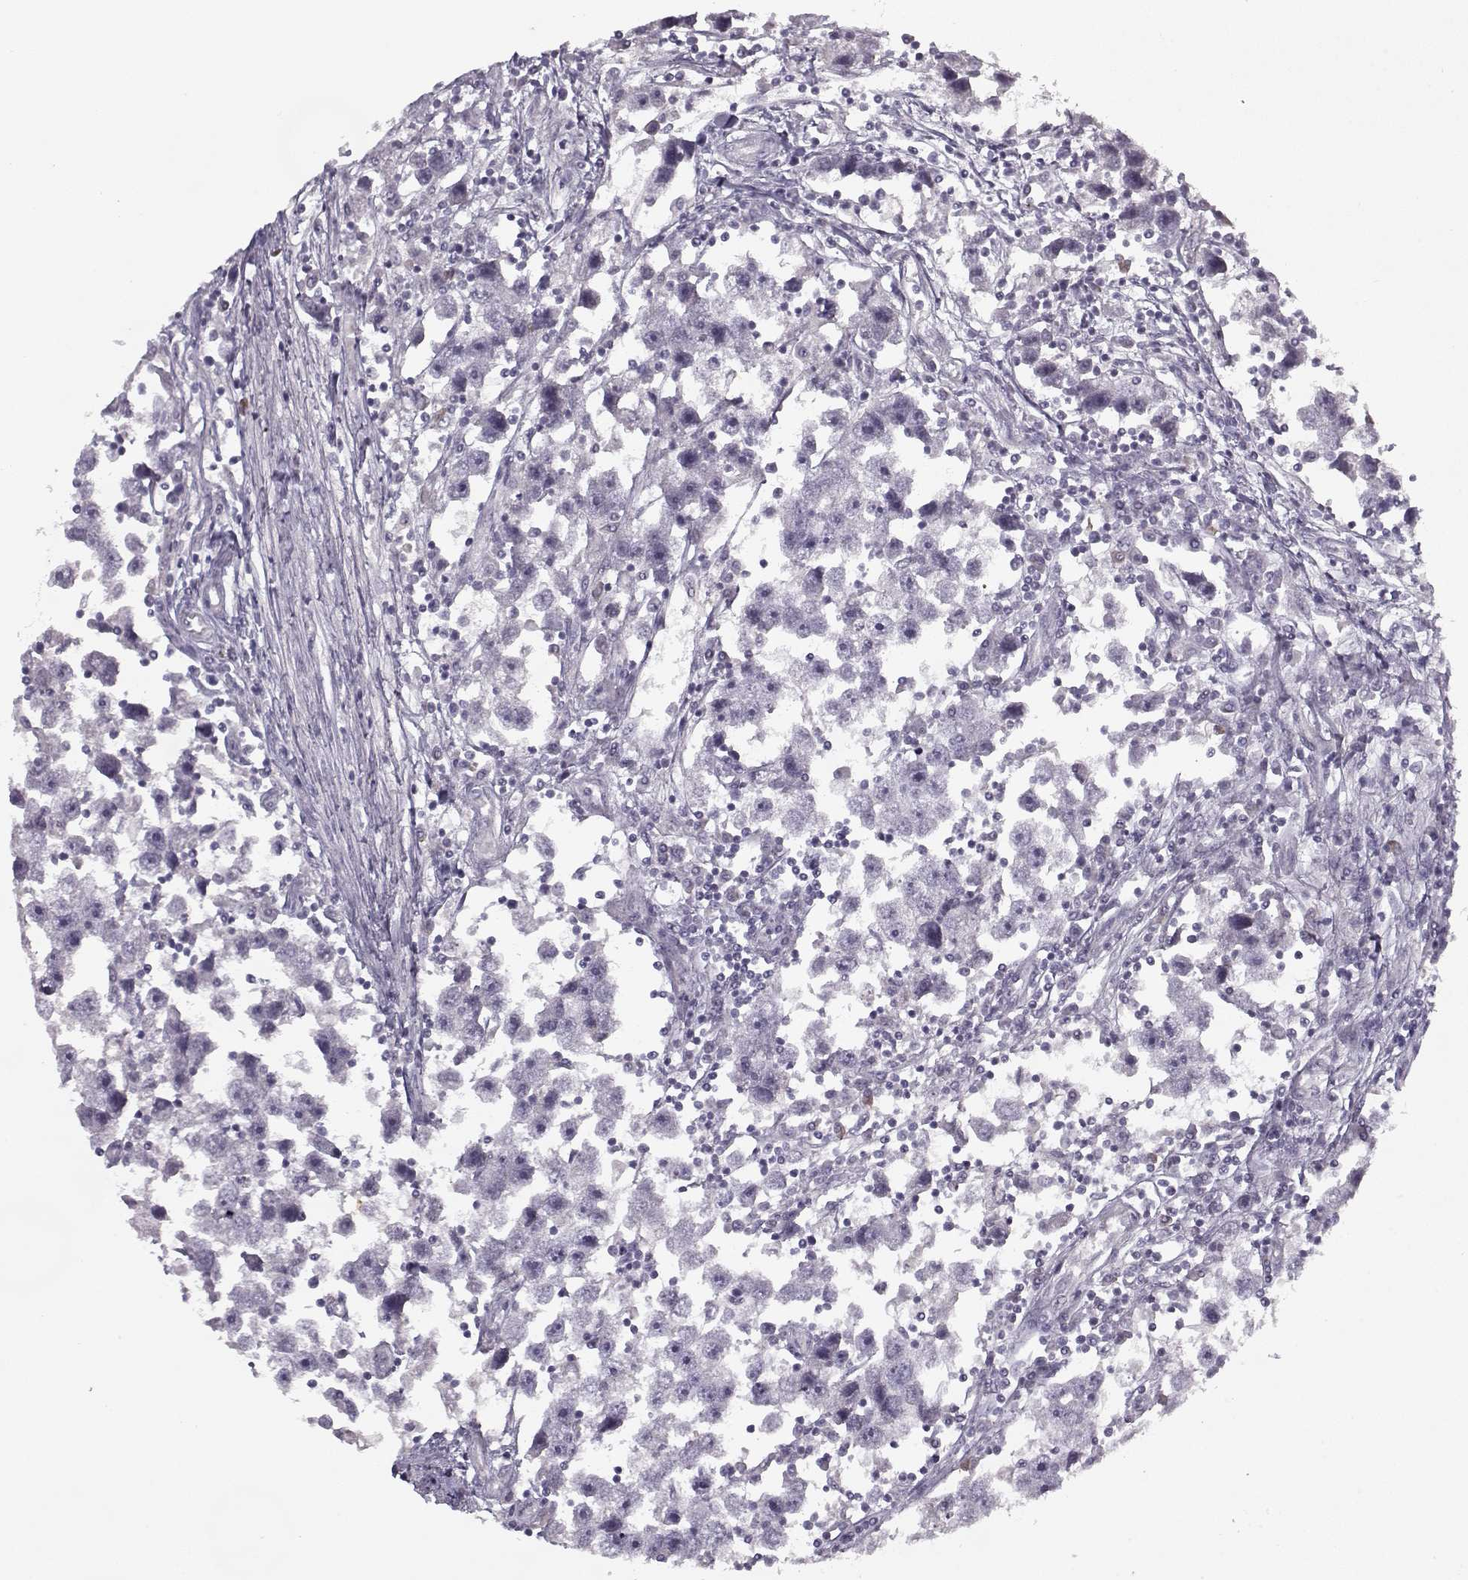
{"staining": {"intensity": "negative", "quantity": "none", "location": "none"}, "tissue": "testis cancer", "cell_type": "Tumor cells", "image_type": "cancer", "snomed": [{"axis": "morphology", "description": "Seminoma, NOS"}, {"axis": "topography", "description": "Testis"}], "caption": "Immunohistochemistry (IHC) photomicrograph of neoplastic tissue: human seminoma (testis) stained with DAB exhibits no significant protein positivity in tumor cells. (DAB (3,3'-diaminobenzidine) immunohistochemistry visualized using brightfield microscopy, high magnification).", "gene": "KRT9", "patient": {"sex": "male", "age": 30}}